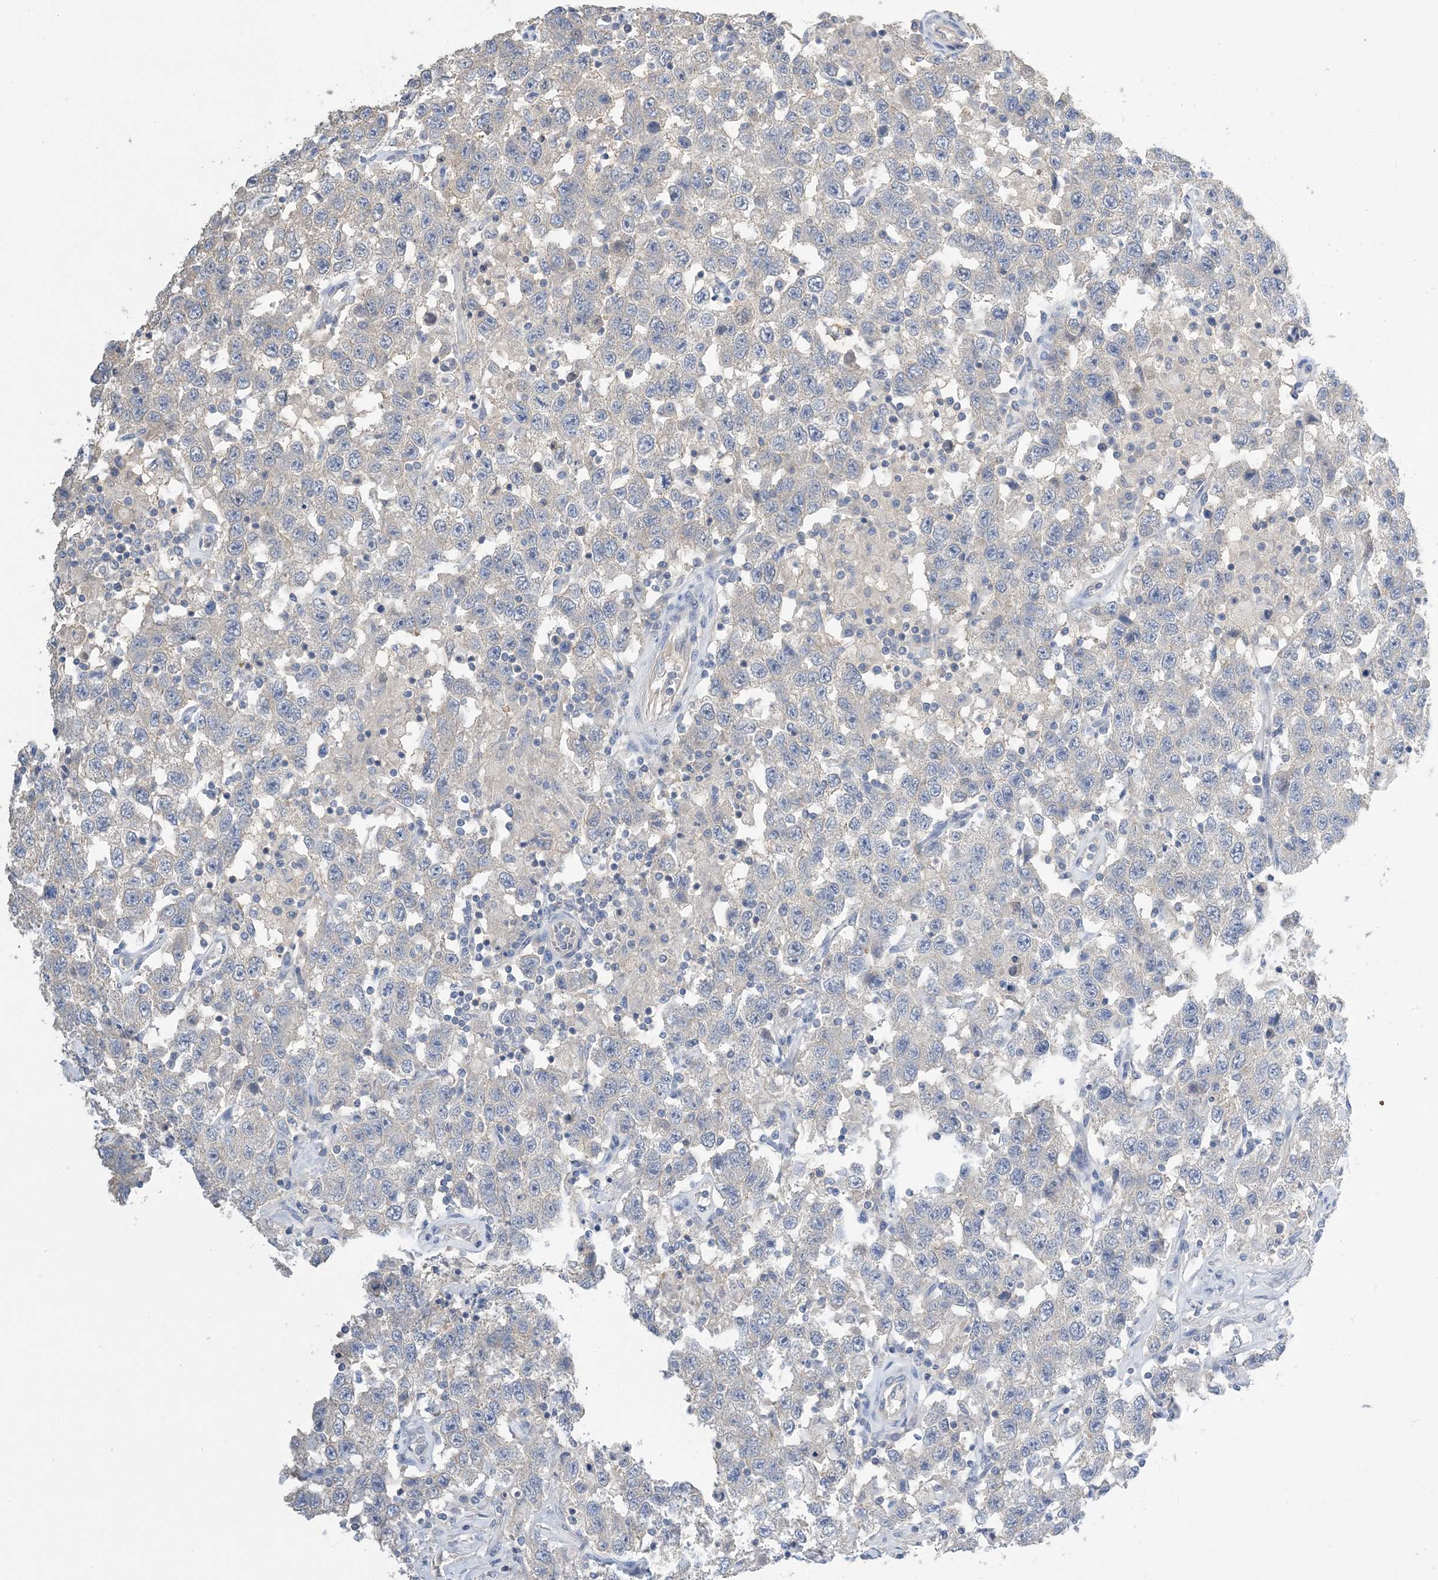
{"staining": {"intensity": "negative", "quantity": "none", "location": "none"}, "tissue": "testis cancer", "cell_type": "Tumor cells", "image_type": "cancer", "snomed": [{"axis": "morphology", "description": "Seminoma, NOS"}, {"axis": "topography", "description": "Testis"}], "caption": "Histopathology image shows no protein expression in tumor cells of testis seminoma tissue. The staining was performed using DAB (3,3'-diaminobenzidine) to visualize the protein expression in brown, while the nuclei were stained in blue with hematoxylin (Magnification: 20x).", "gene": "KPRP", "patient": {"sex": "male", "age": 41}}